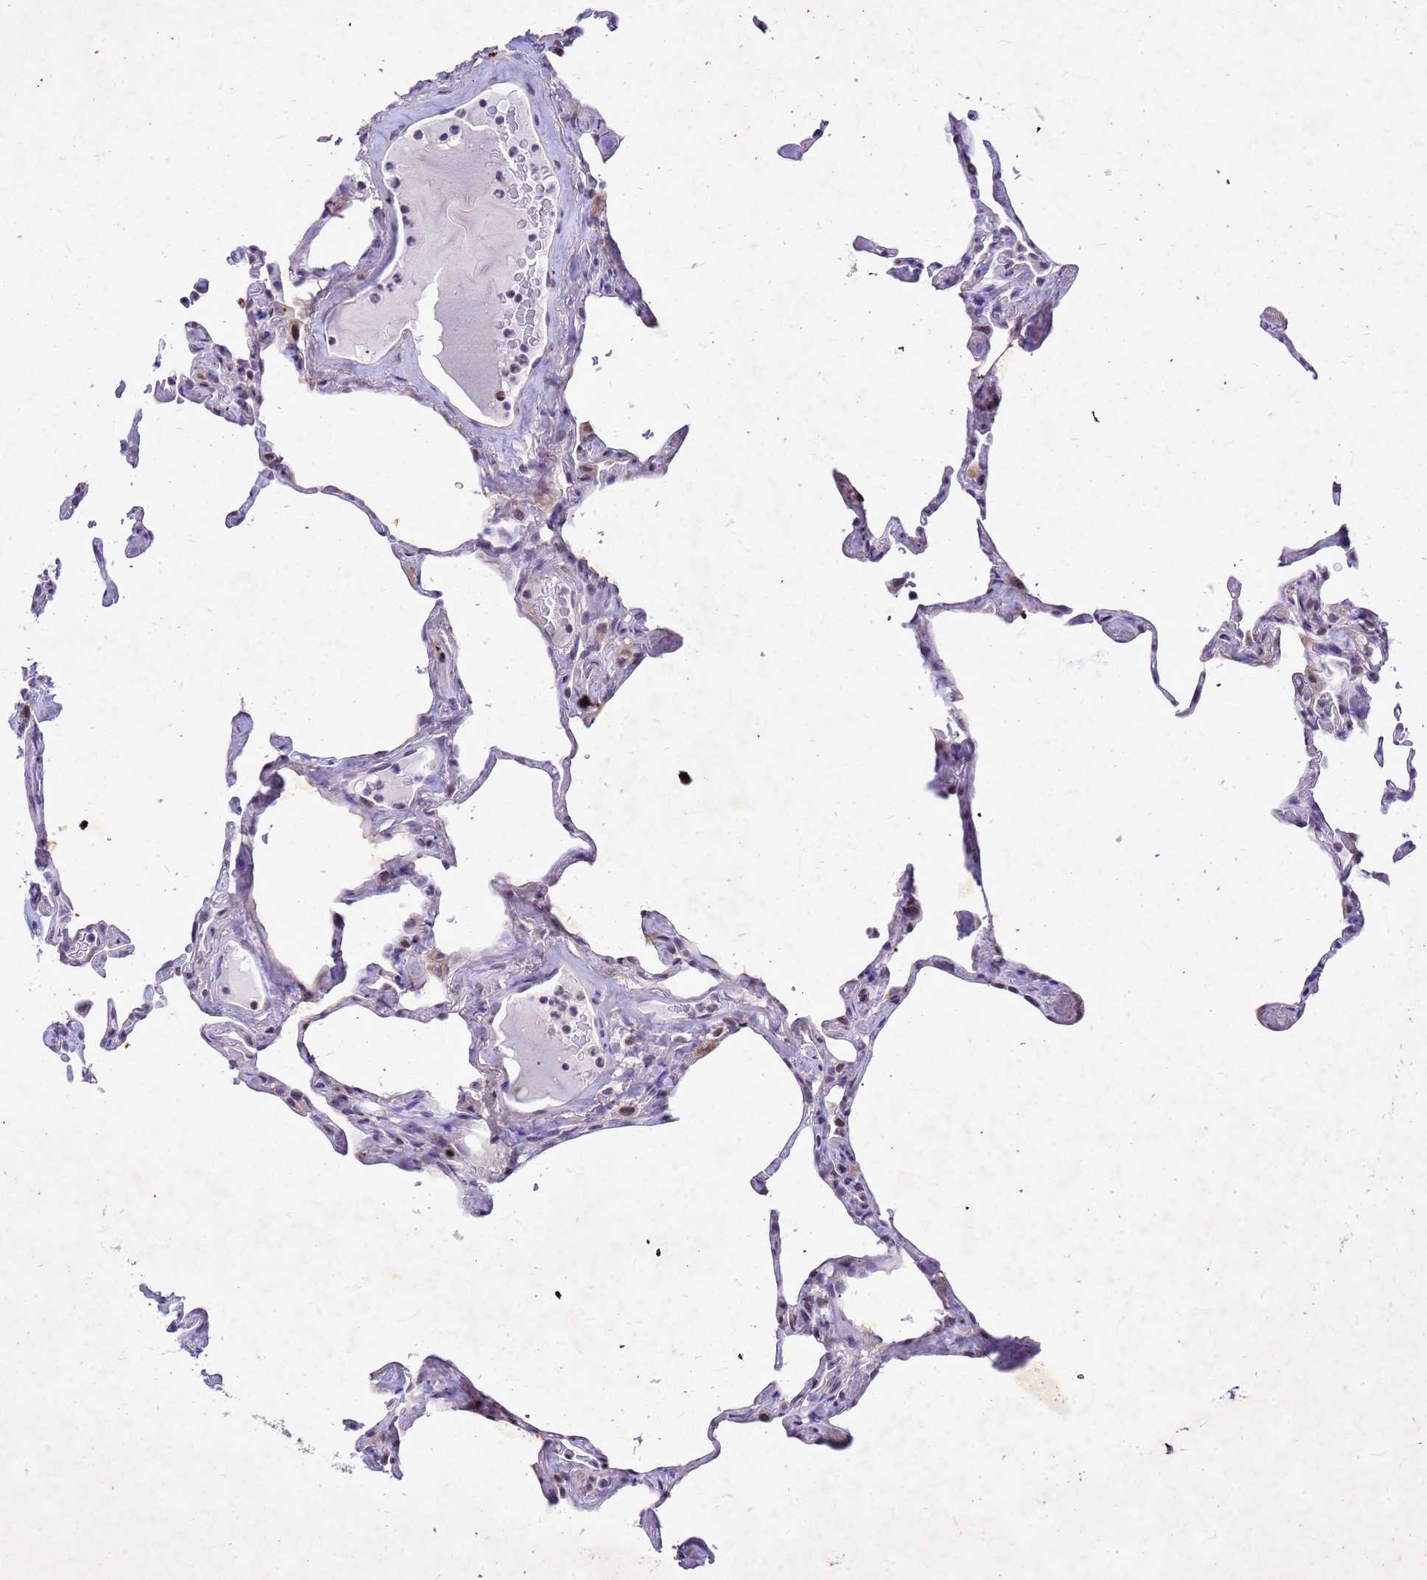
{"staining": {"intensity": "moderate", "quantity": "<25%", "location": "nuclear"}, "tissue": "lung", "cell_type": "Alveolar cells", "image_type": "normal", "snomed": [{"axis": "morphology", "description": "Normal tissue, NOS"}, {"axis": "topography", "description": "Lung"}], "caption": "Alveolar cells exhibit low levels of moderate nuclear staining in about <25% of cells in unremarkable human lung. The protein is shown in brown color, while the nuclei are stained blue.", "gene": "COPS9", "patient": {"sex": "male", "age": 65}}